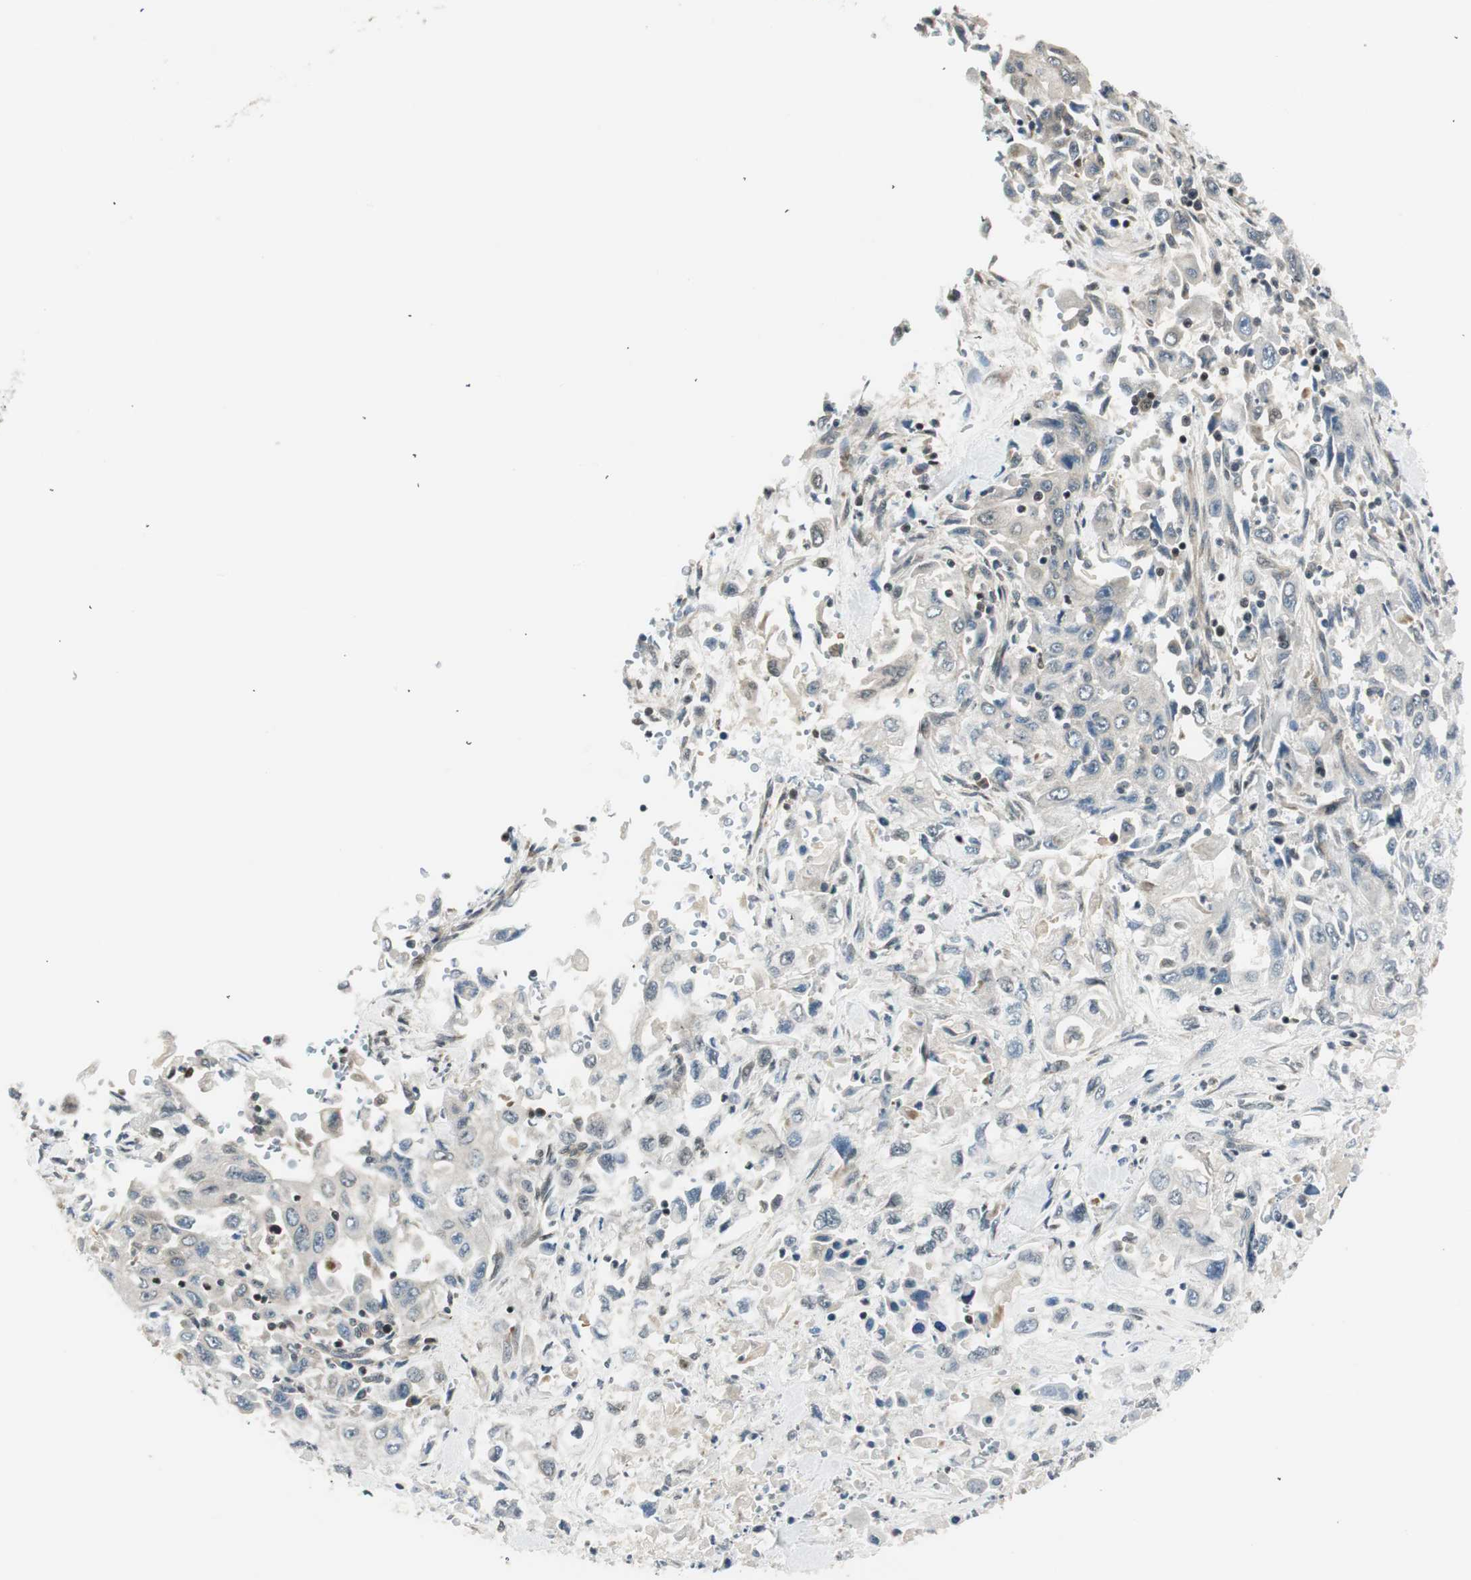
{"staining": {"intensity": "weak", "quantity": "<25%", "location": "nuclear"}, "tissue": "pancreatic cancer", "cell_type": "Tumor cells", "image_type": "cancer", "snomed": [{"axis": "morphology", "description": "Adenocarcinoma, NOS"}, {"axis": "topography", "description": "Pancreas"}], "caption": "Immunohistochemistry (IHC) of pancreatic cancer demonstrates no expression in tumor cells.", "gene": "RING1", "patient": {"sex": "male", "age": 70}}